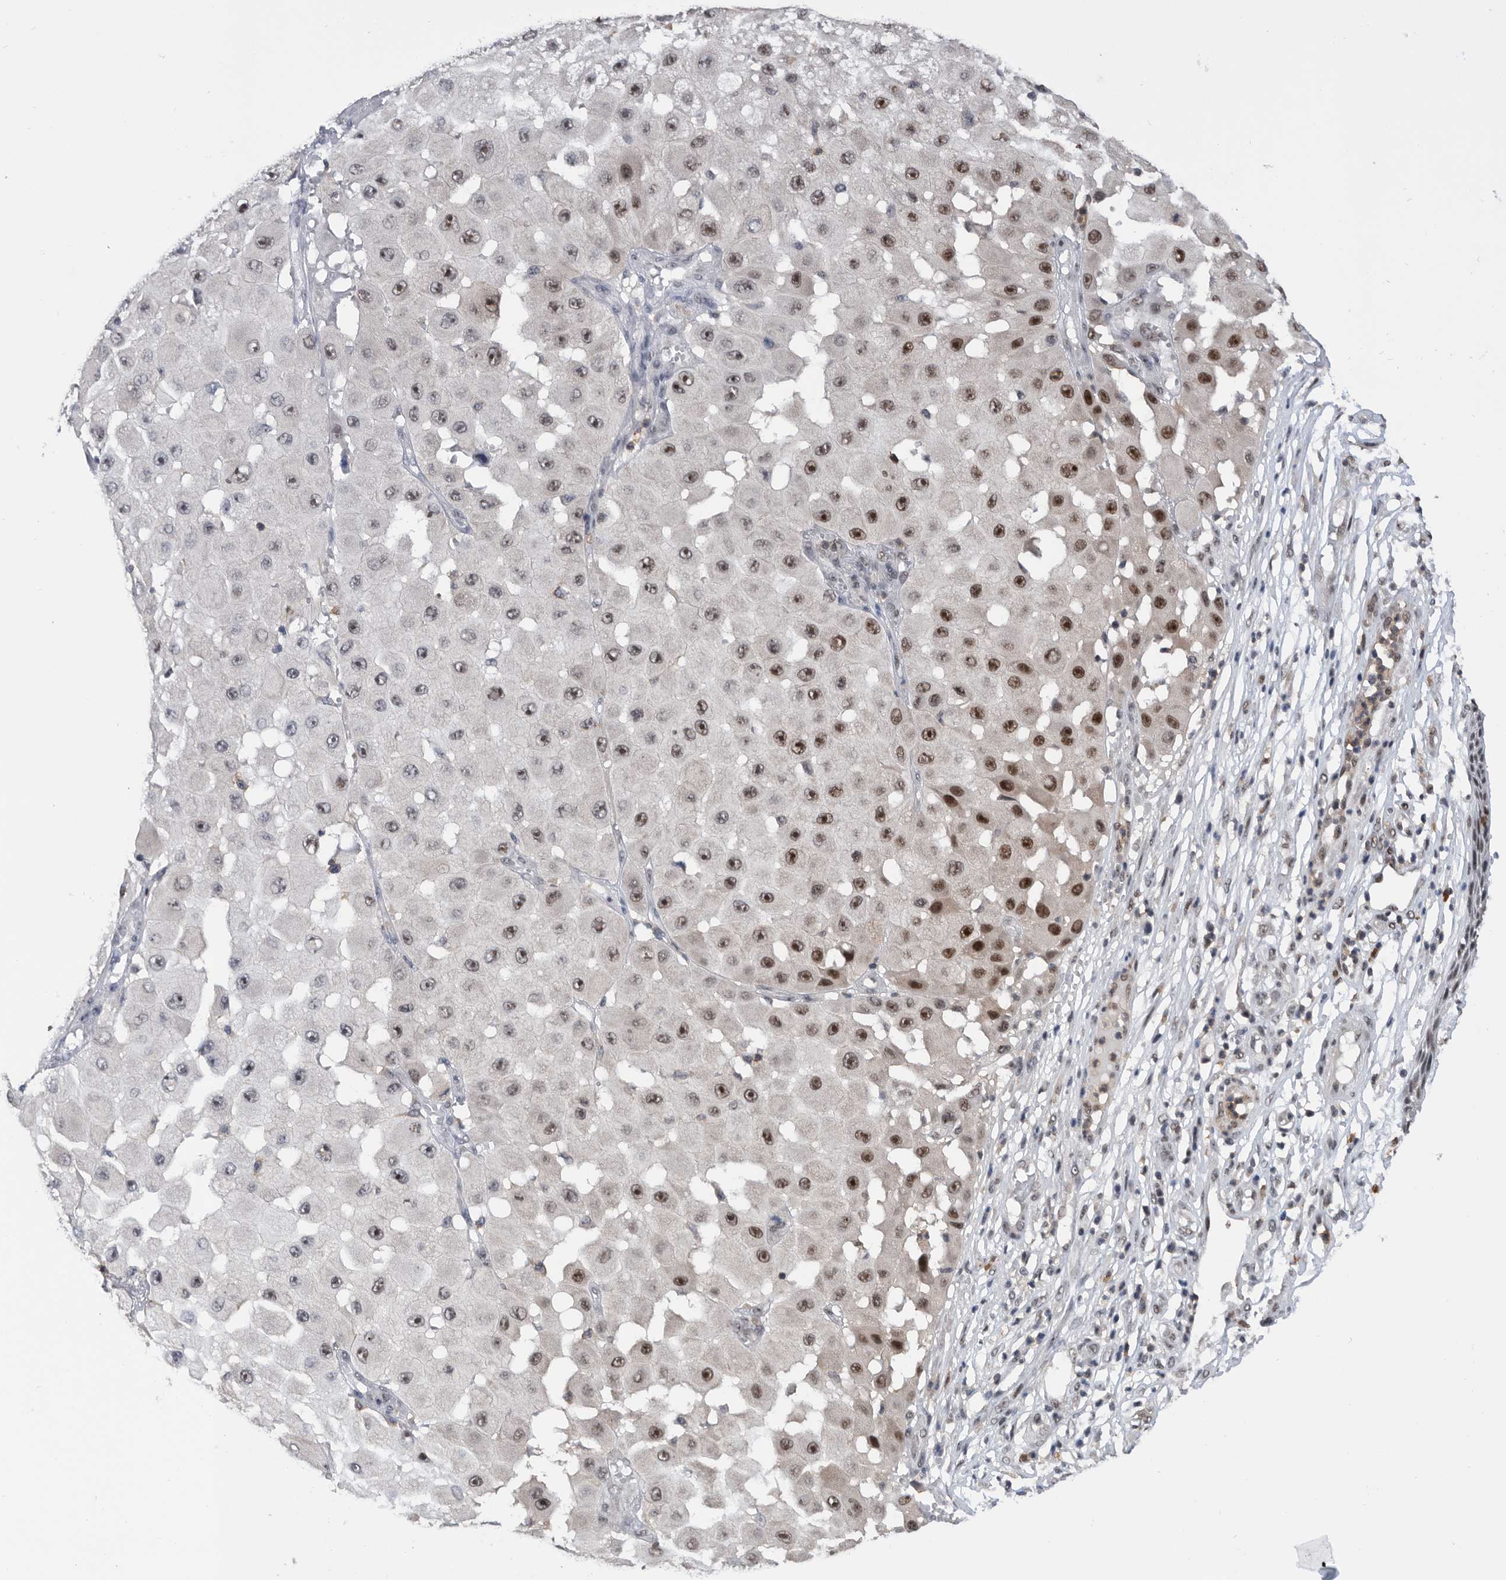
{"staining": {"intensity": "strong", "quantity": "<25%", "location": "nuclear"}, "tissue": "melanoma", "cell_type": "Tumor cells", "image_type": "cancer", "snomed": [{"axis": "morphology", "description": "Malignant melanoma, NOS"}, {"axis": "topography", "description": "Skin"}], "caption": "A high-resolution micrograph shows immunohistochemistry staining of melanoma, which shows strong nuclear positivity in about <25% of tumor cells.", "gene": "ZNF260", "patient": {"sex": "female", "age": 81}}